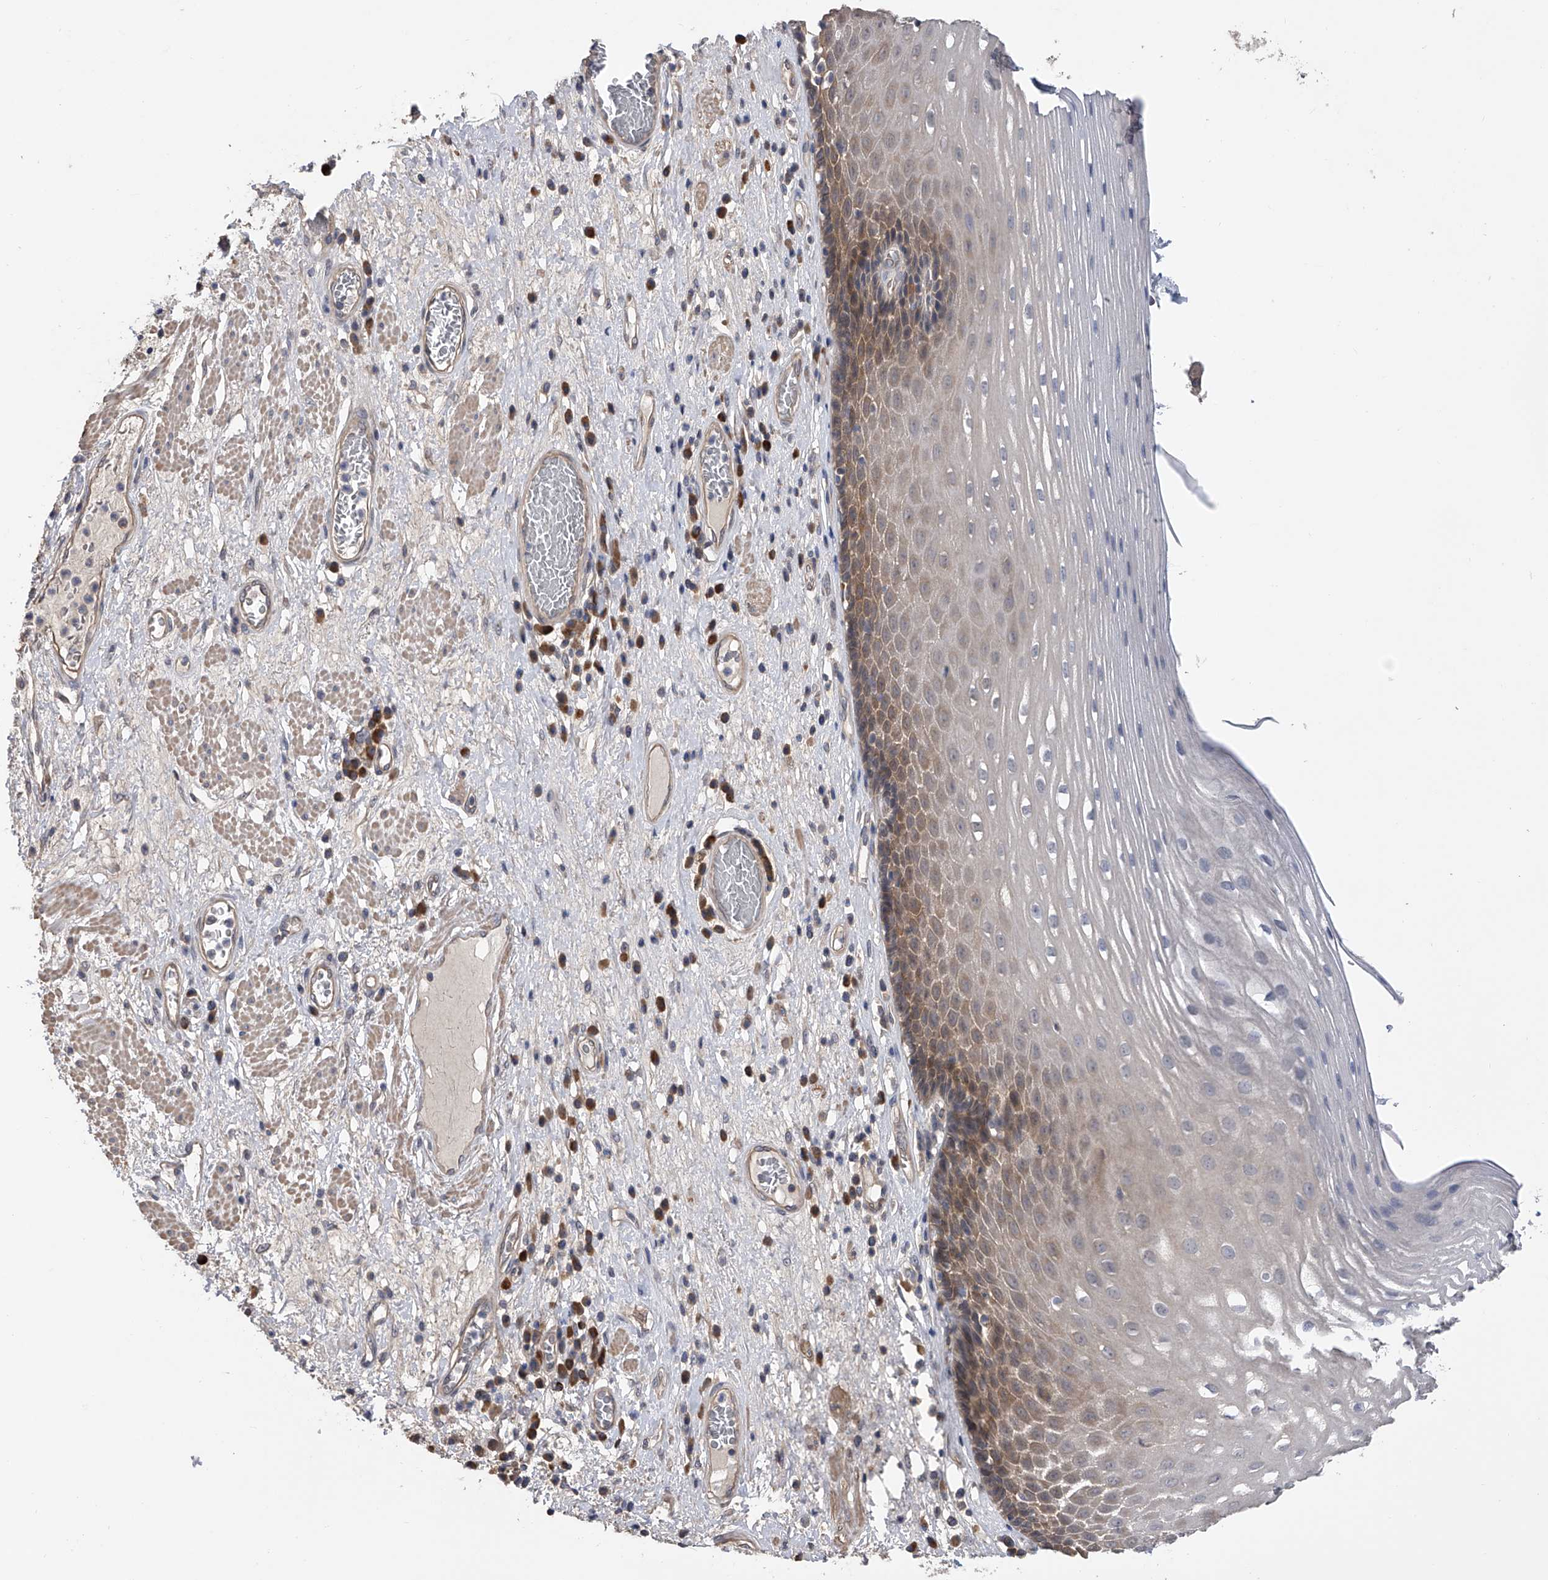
{"staining": {"intensity": "moderate", "quantity": "25%-75%", "location": "cytoplasmic/membranous"}, "tissue": "esophagus", "cell_type": "Squamous epithelial cells", "image_type": "normal", "snomed": [{"axis": "morphology", "description": "Normal tissue, NOS"}, {"axis": "morphology", "description": "Adenocarcinoma, NOS"}, {"axis": "topography", "description": "Esophagus"}], "caption": "An immunohistochemistry image of benign tissue is shown. Protein staining in brown shows moderate cytoplasmic/membranous positivity in esophagus within squamous epithelial cells.", "gene": "CFAP298", "patient": {"sex": "male", "age": 62}}